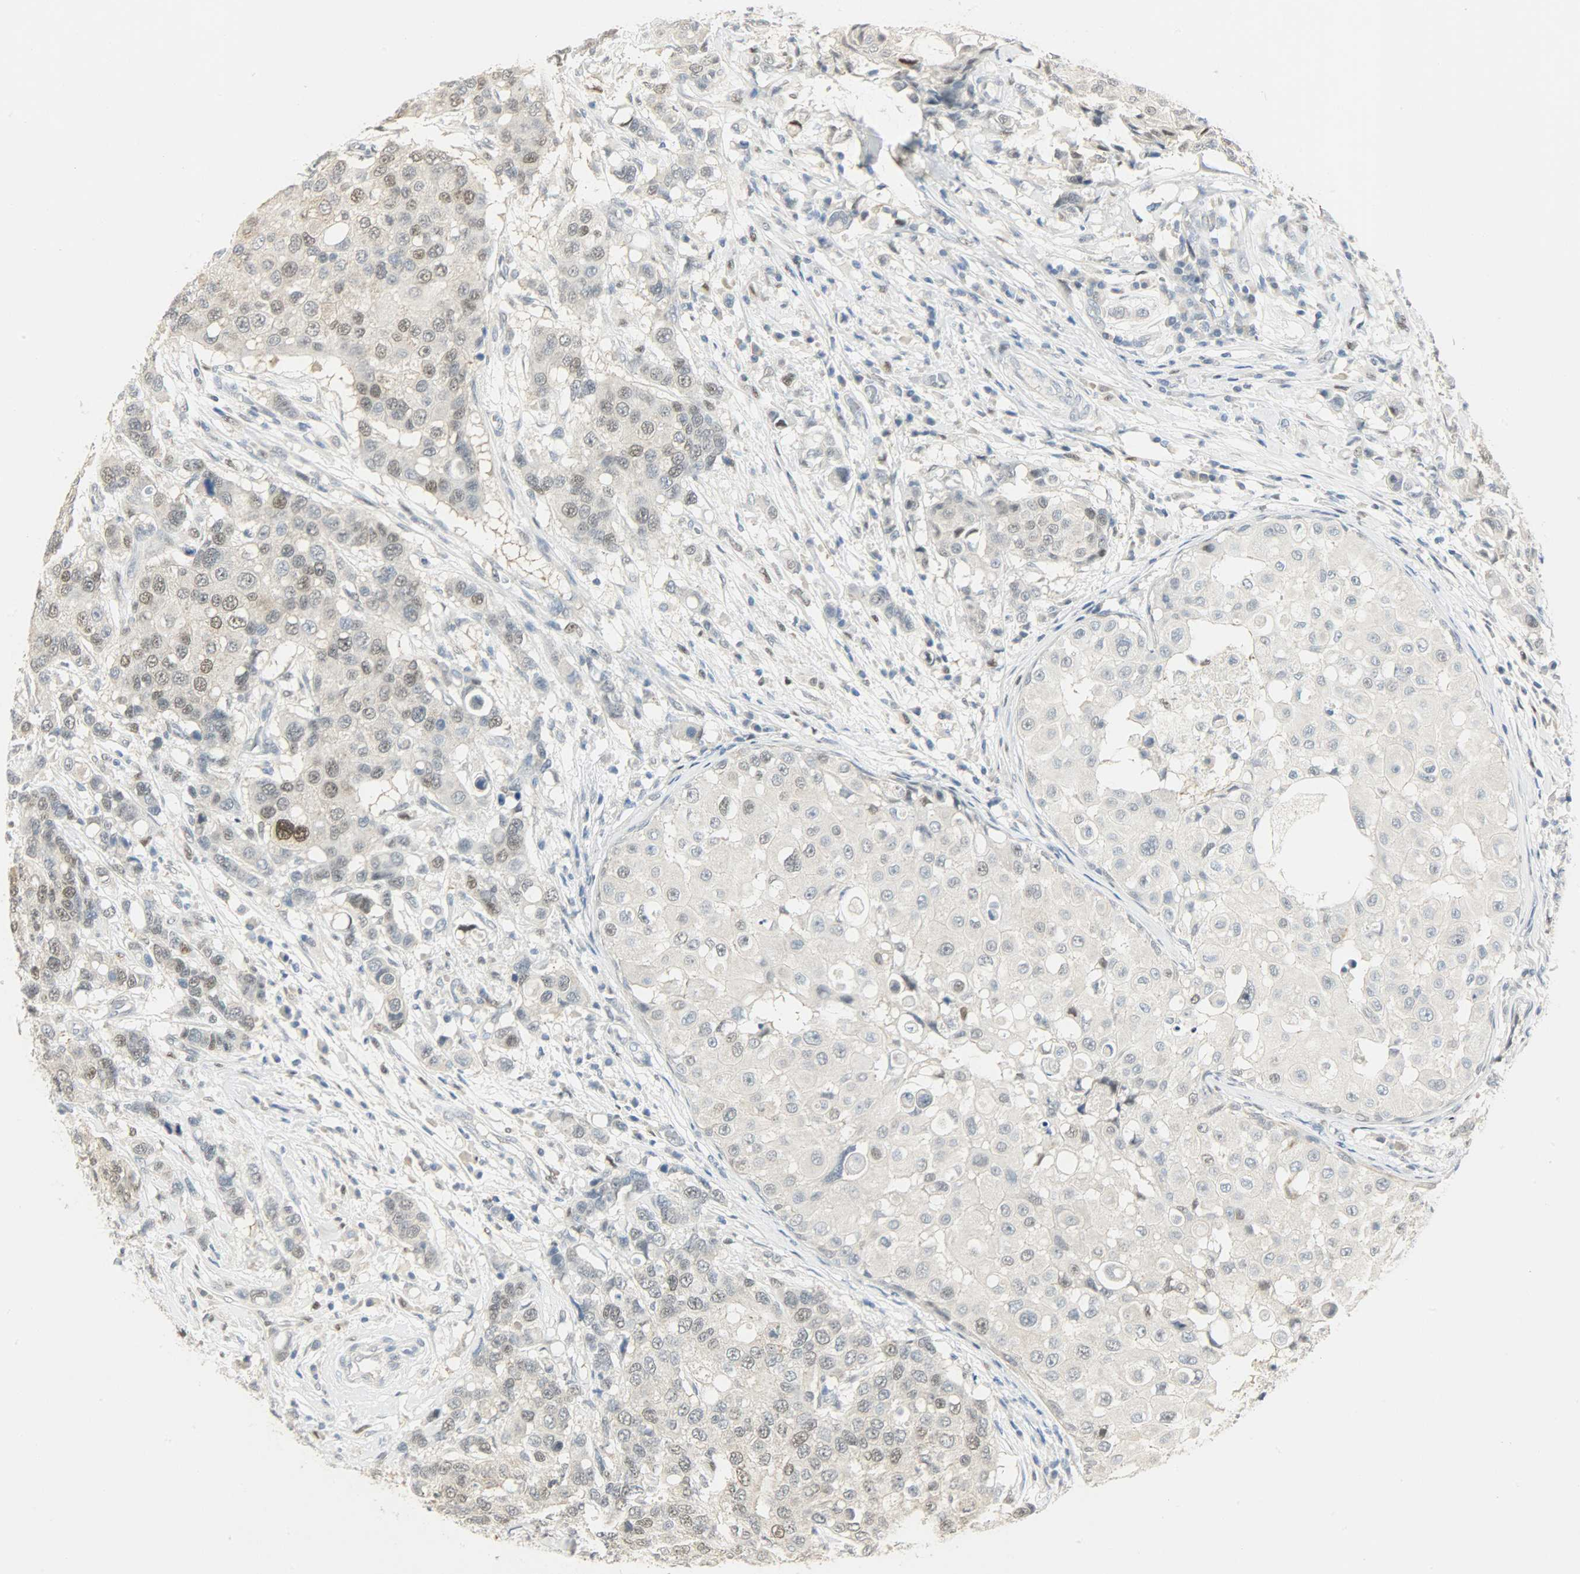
{"staining": {"intensity": "weak", "quantity": ">75%", "location": "nuclear"}, "tissue": "breast cancer", "cell_type": "Tumor cells", "image_type": "cancer", "snomed": [{"axis": "morphology", "description": "Duct carcinoma"}, {"axis": "topography", "description": "Breast"}], "caption": "This photomicrograph demonstrates immunohistochemistry staining of breast cancer, with low weak nuclear staining in about >75% of tumor cells.", "gene": "PPARG", "patient": {"sex": "female", "age": 27}}